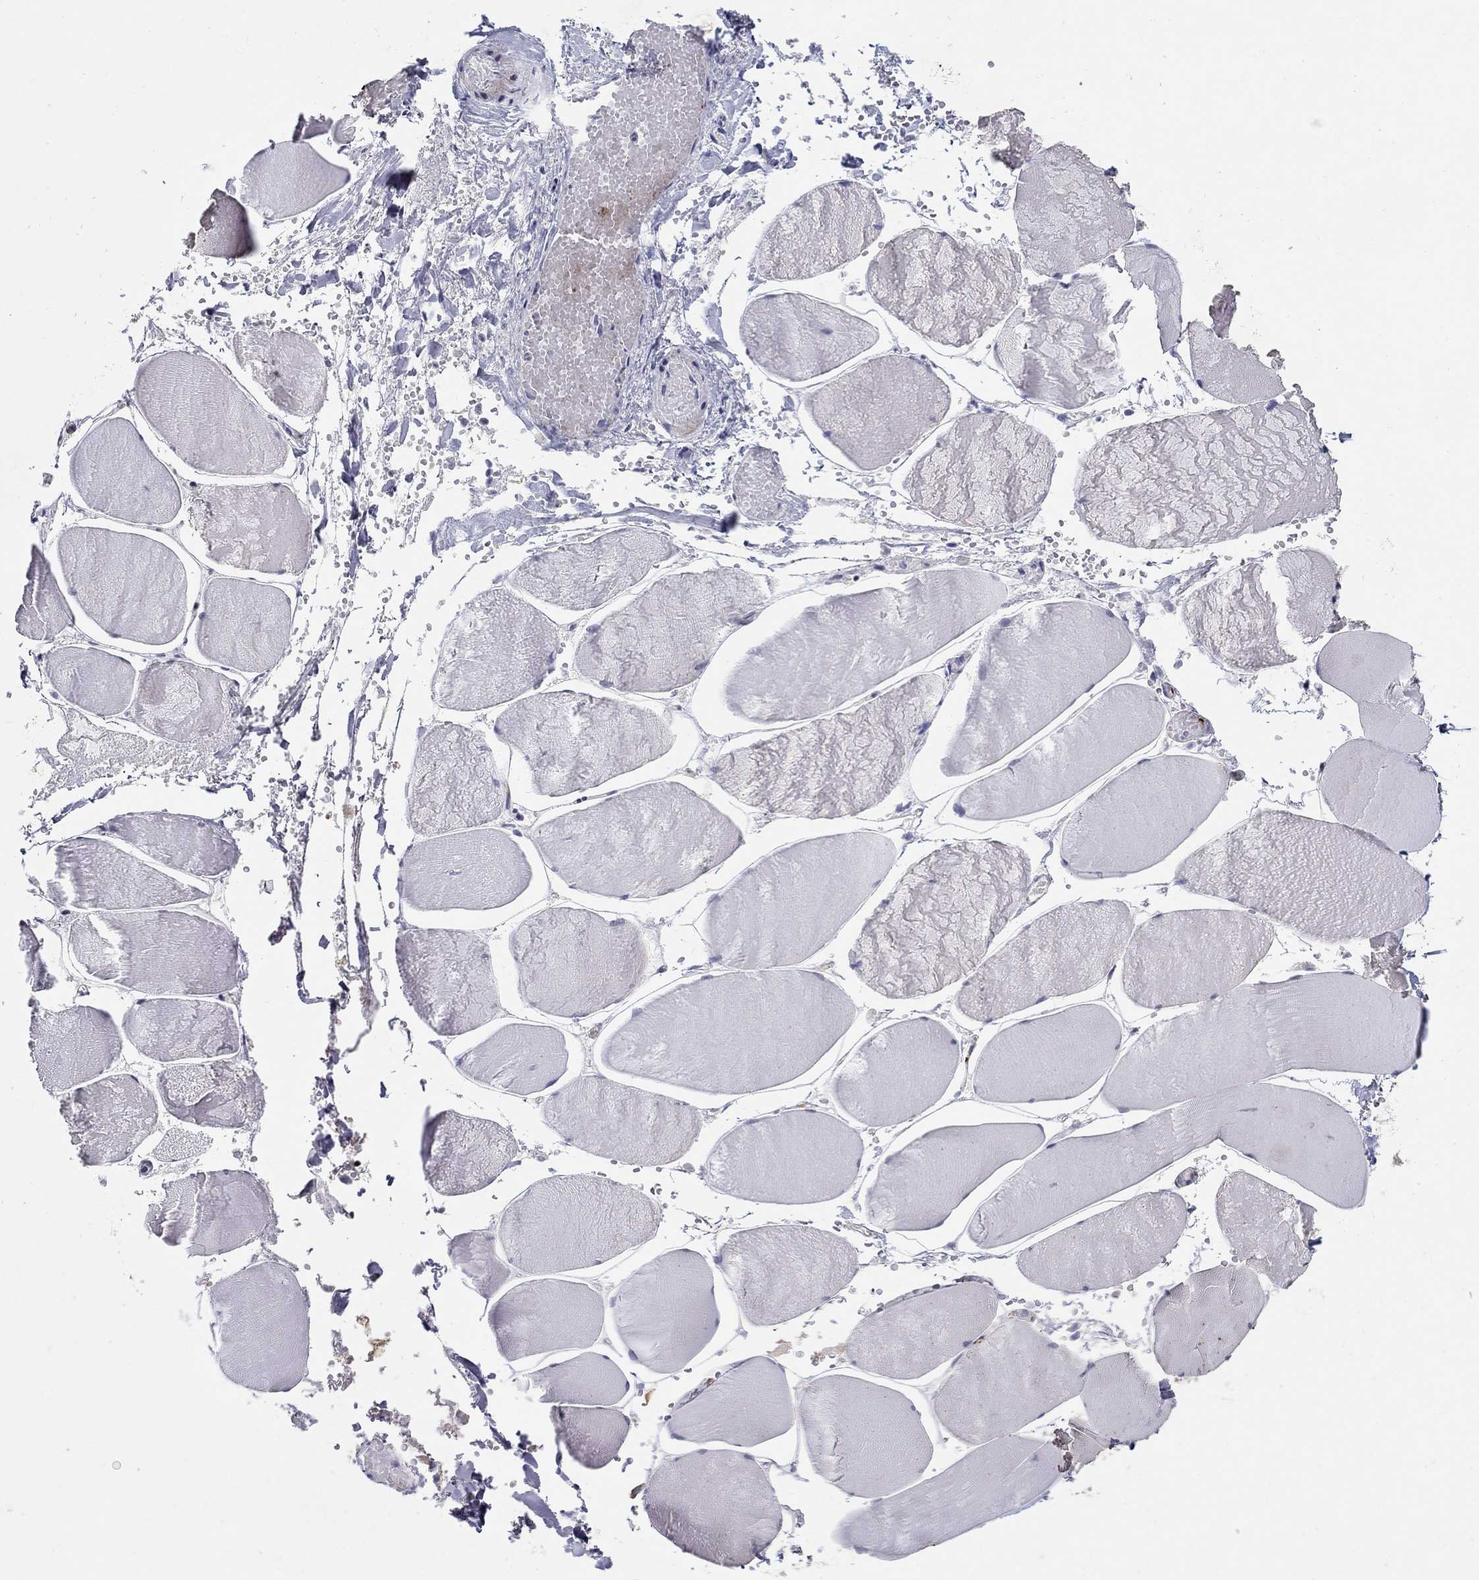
{"staining": {"intensity": "strong", "quantity": "<25%", "location": "nuclear"}, "tissue": "skeletal muscle", "cell_type": "Myocytes", "image_type": "normal", "snomed": [{"axis": "morphology", "description": "Normal tissue, NOS"}, {"axis": "morphology", "description": "Malignant melanoma, Metastatic site"}, {"axis": "topography", "description": "Skeletal muscle"}], "caption": "Immunohistochemistry (IHC) (DAB (3,3'-diaminobenzidine)) staining of normal human skeletal muscle demonstrates strong nuclear protein expression in about <25% of myocytes. (IHC, brightfield microscopy, high magnification).", "gene": "RAPGEF5", "patient": {"sex": "male", "age": 50}}